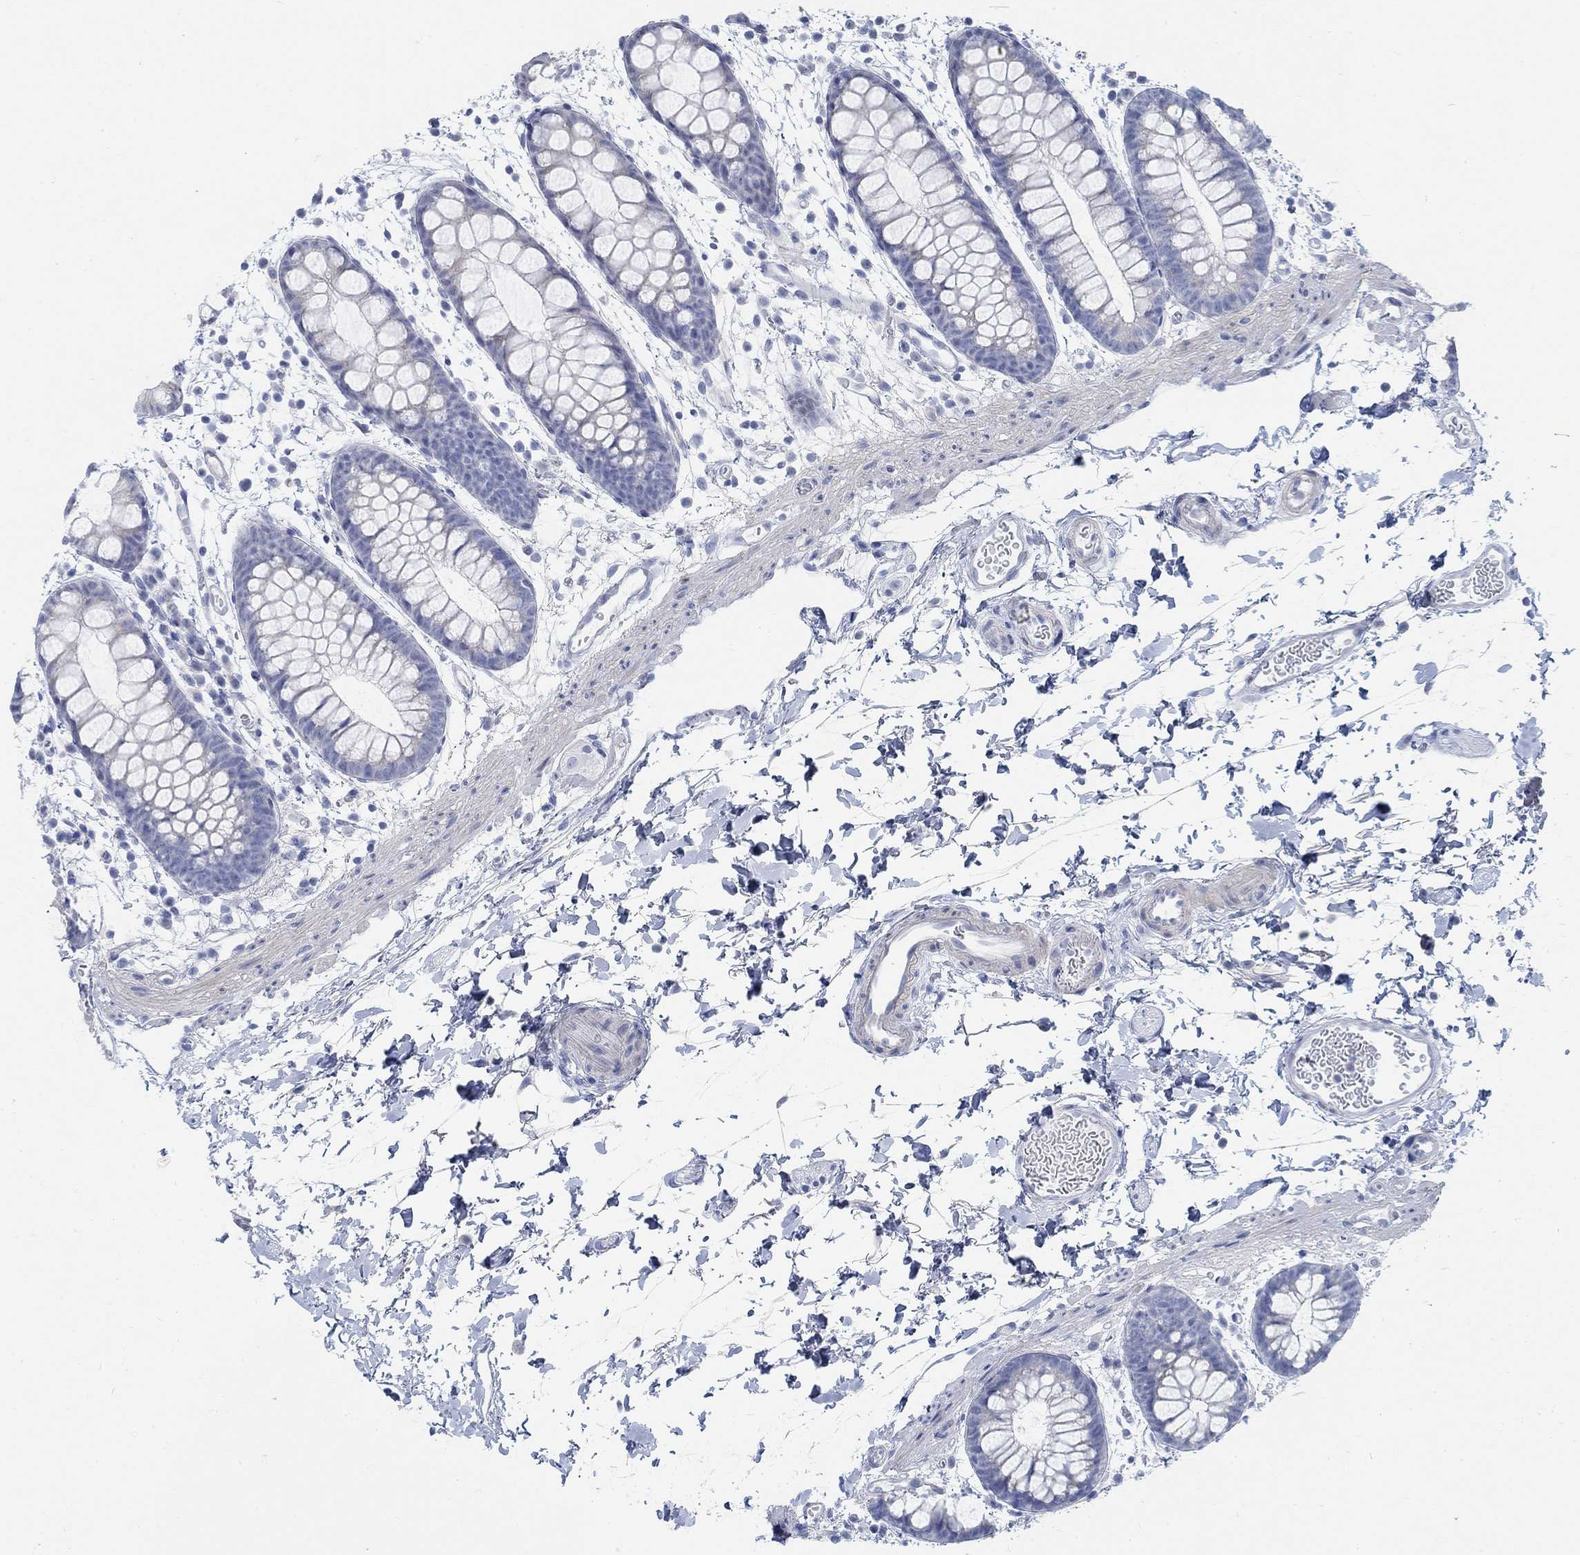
{"staining": {"intensity": "negative", "quantity": "none", "location": "none"}, "tissue": "rectum", "cell_type": "Glandular cells", "image_type": "normal", "snomed": [{"axis": "morphology", "description": "Normal tissue, NOS"}, {"axis": "topography", "description": "Rectum"}], "caption": "Immunohistochemistry (IHC) of unremarkable rectum demonstrates no expression in glandular cells.", "gene": "RBM20", "patient": {"sex": "male", "age": 57}}